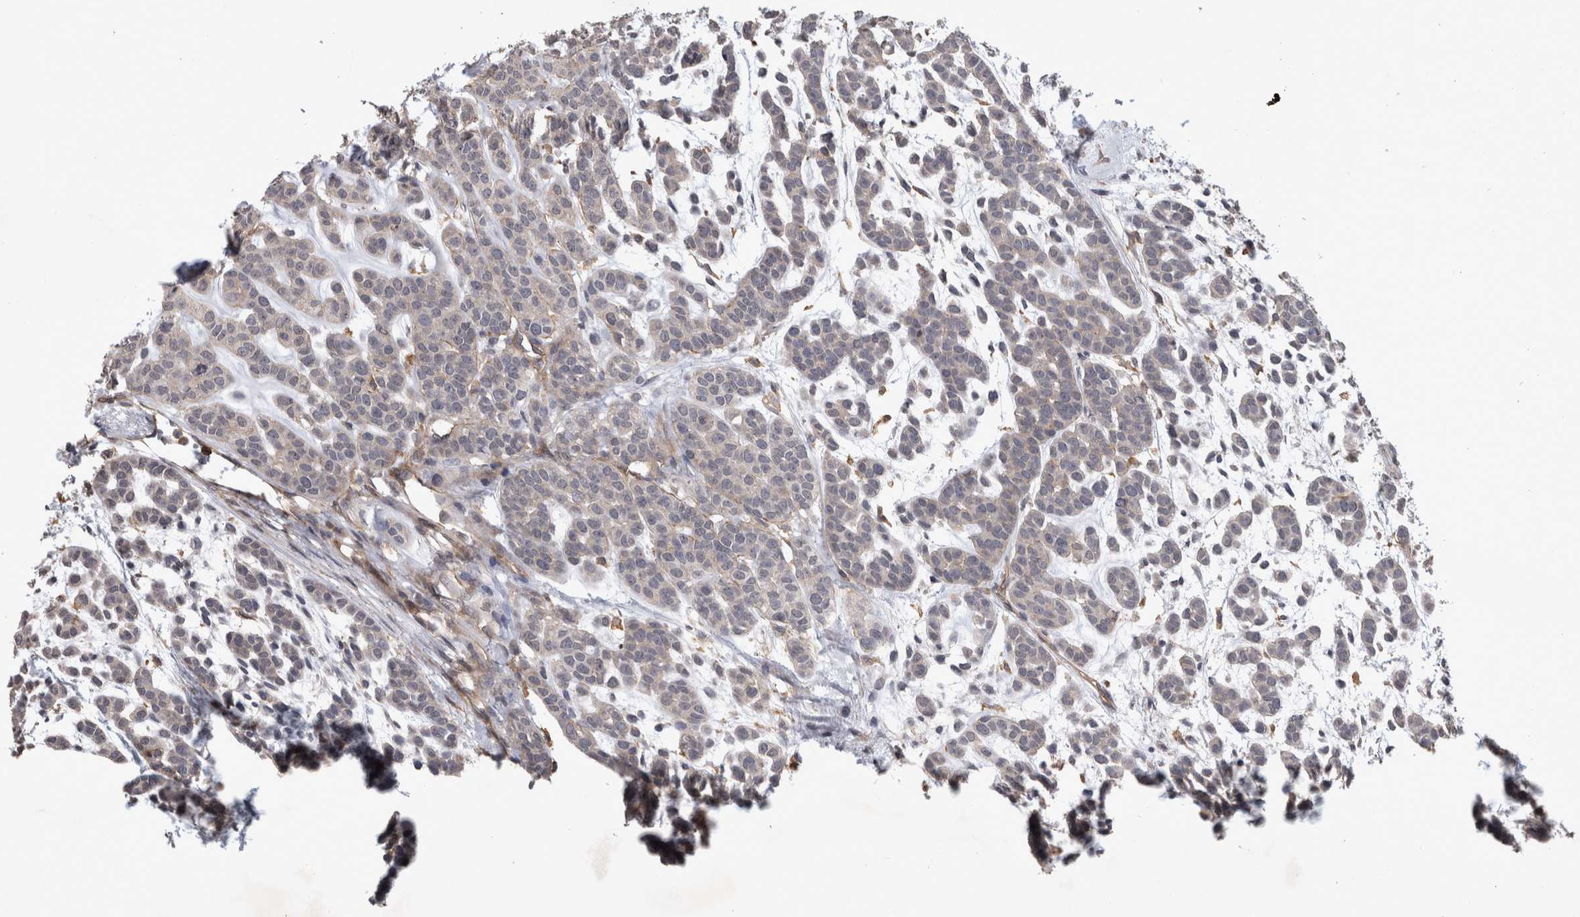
{"staining": {"intensity": "negative", "quantity": "none", "location": "none"}, "tissue": "head and neck cancer", "cell_type": "Tumor cells", "image_type": "cancer", "snomed": [{"axis": "morphology", "description": "Adenocarcinoma, NOS"}, {"axis": "morphology", "description": "Adenoma, NOS"}, {"axis": "topography", "description": "Head-Neck"}], "caption": "Micrograph shows no significant protein expression in tumor cells of head and neck cancer (adenocarcinoma).", "gene": "SPATA48", "patient": {"sex": "female", "age": 55}}